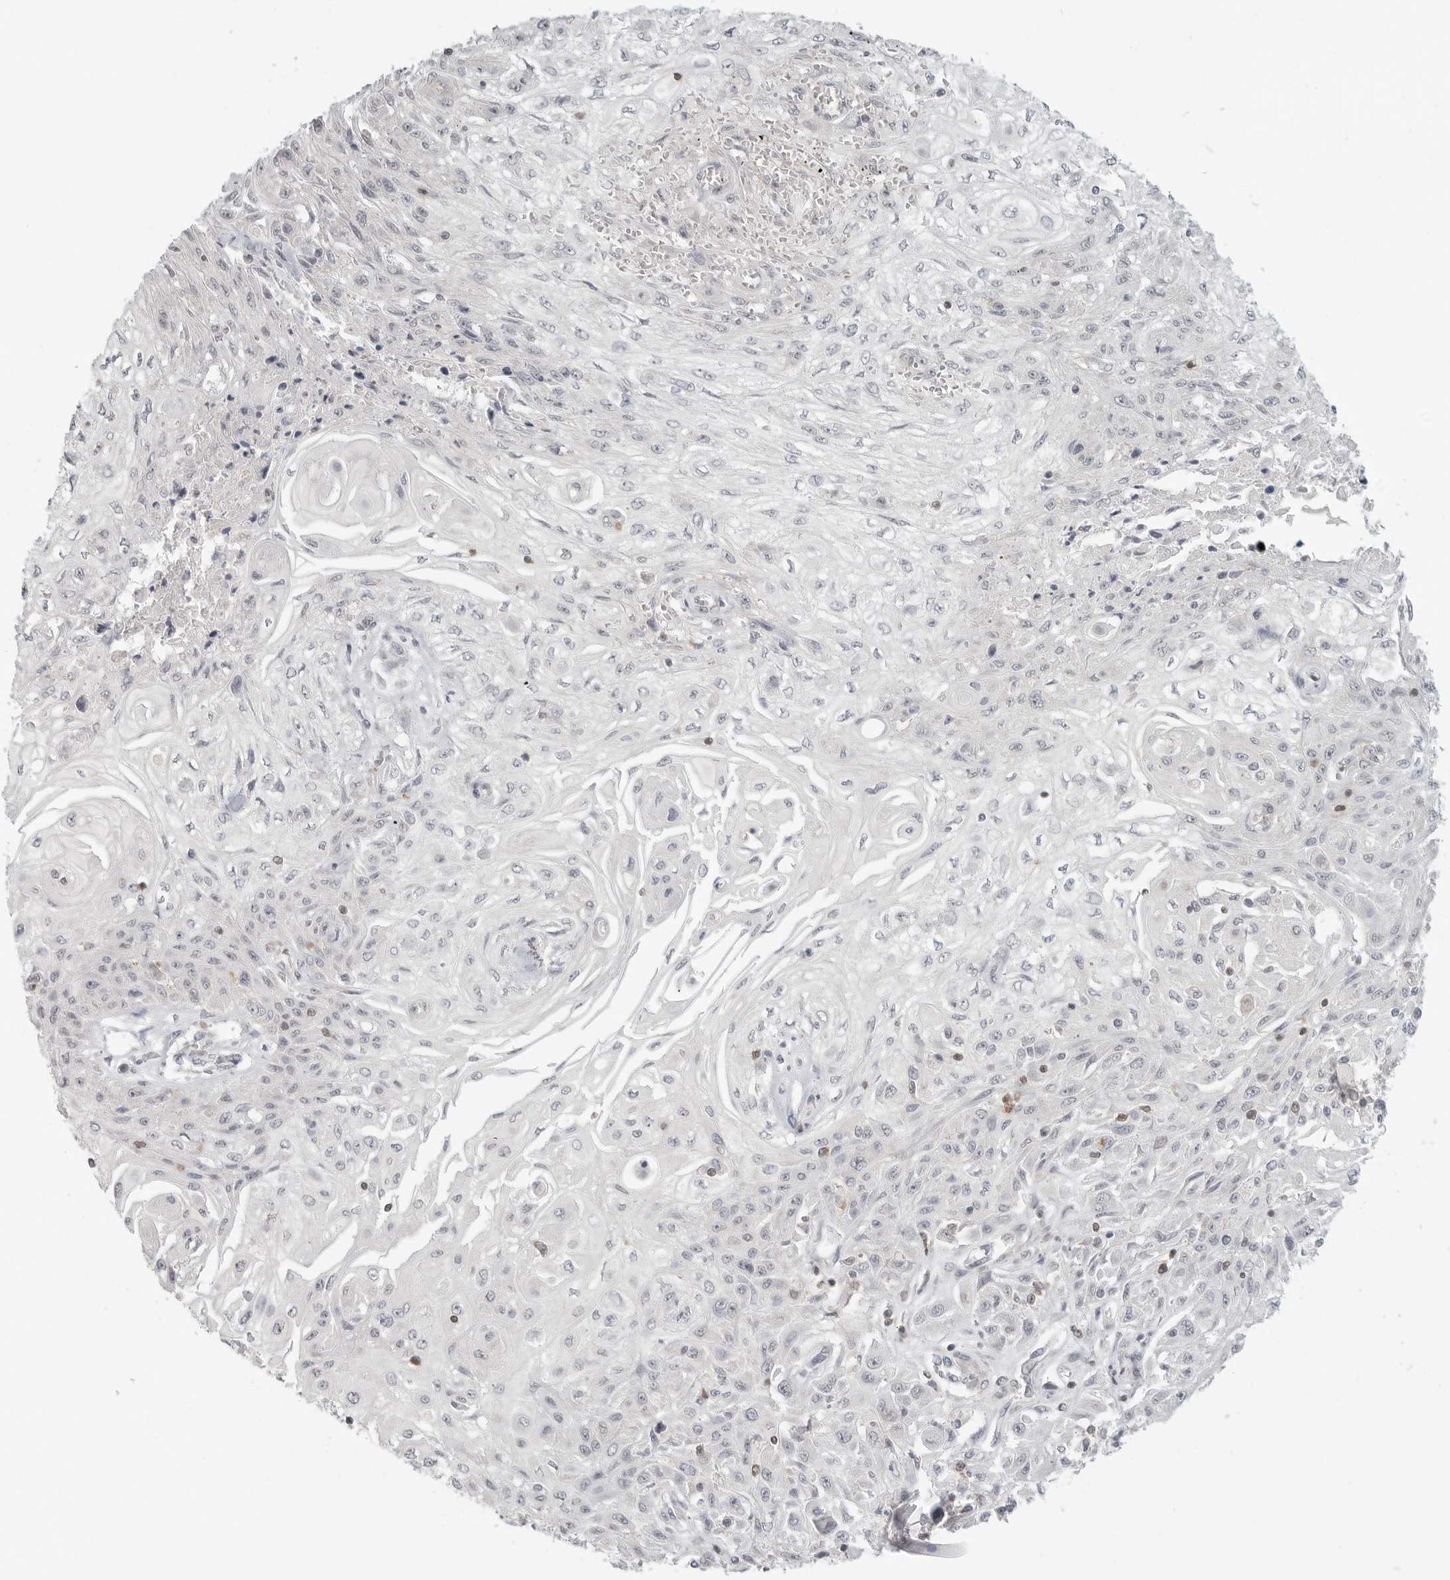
{"staining": {"intensity": "negative", "quantity": "none", "location": "none"}, "tissue": "skin cancer", "cell_type": "Tumor cells", "image_type": "cancer", "snomed": [{"axis": "morphology", "description": "Squamous cell carcinoma, NOS"}, {"axis": "morphology", "description": "Squamous cell carcinoma, metastatic, NOS"}, {"axis": "topography", "description": "Skin"}, {"axis": "topography", "description": "Lymph node"}], "caption": "This is a photomicrograph of immunohistochemistry (IHC) staining of metastatic squamous cell carcinoma (skin), which shows no staining in tumor cells. The staining is performed using DAB (3,3'-diaminobenzidine) brown chromogen with nuclei counter-stained in using hematoxylin.", "gene": "SH3KBP1", "patient": {"sex": "male", "age": 75}}